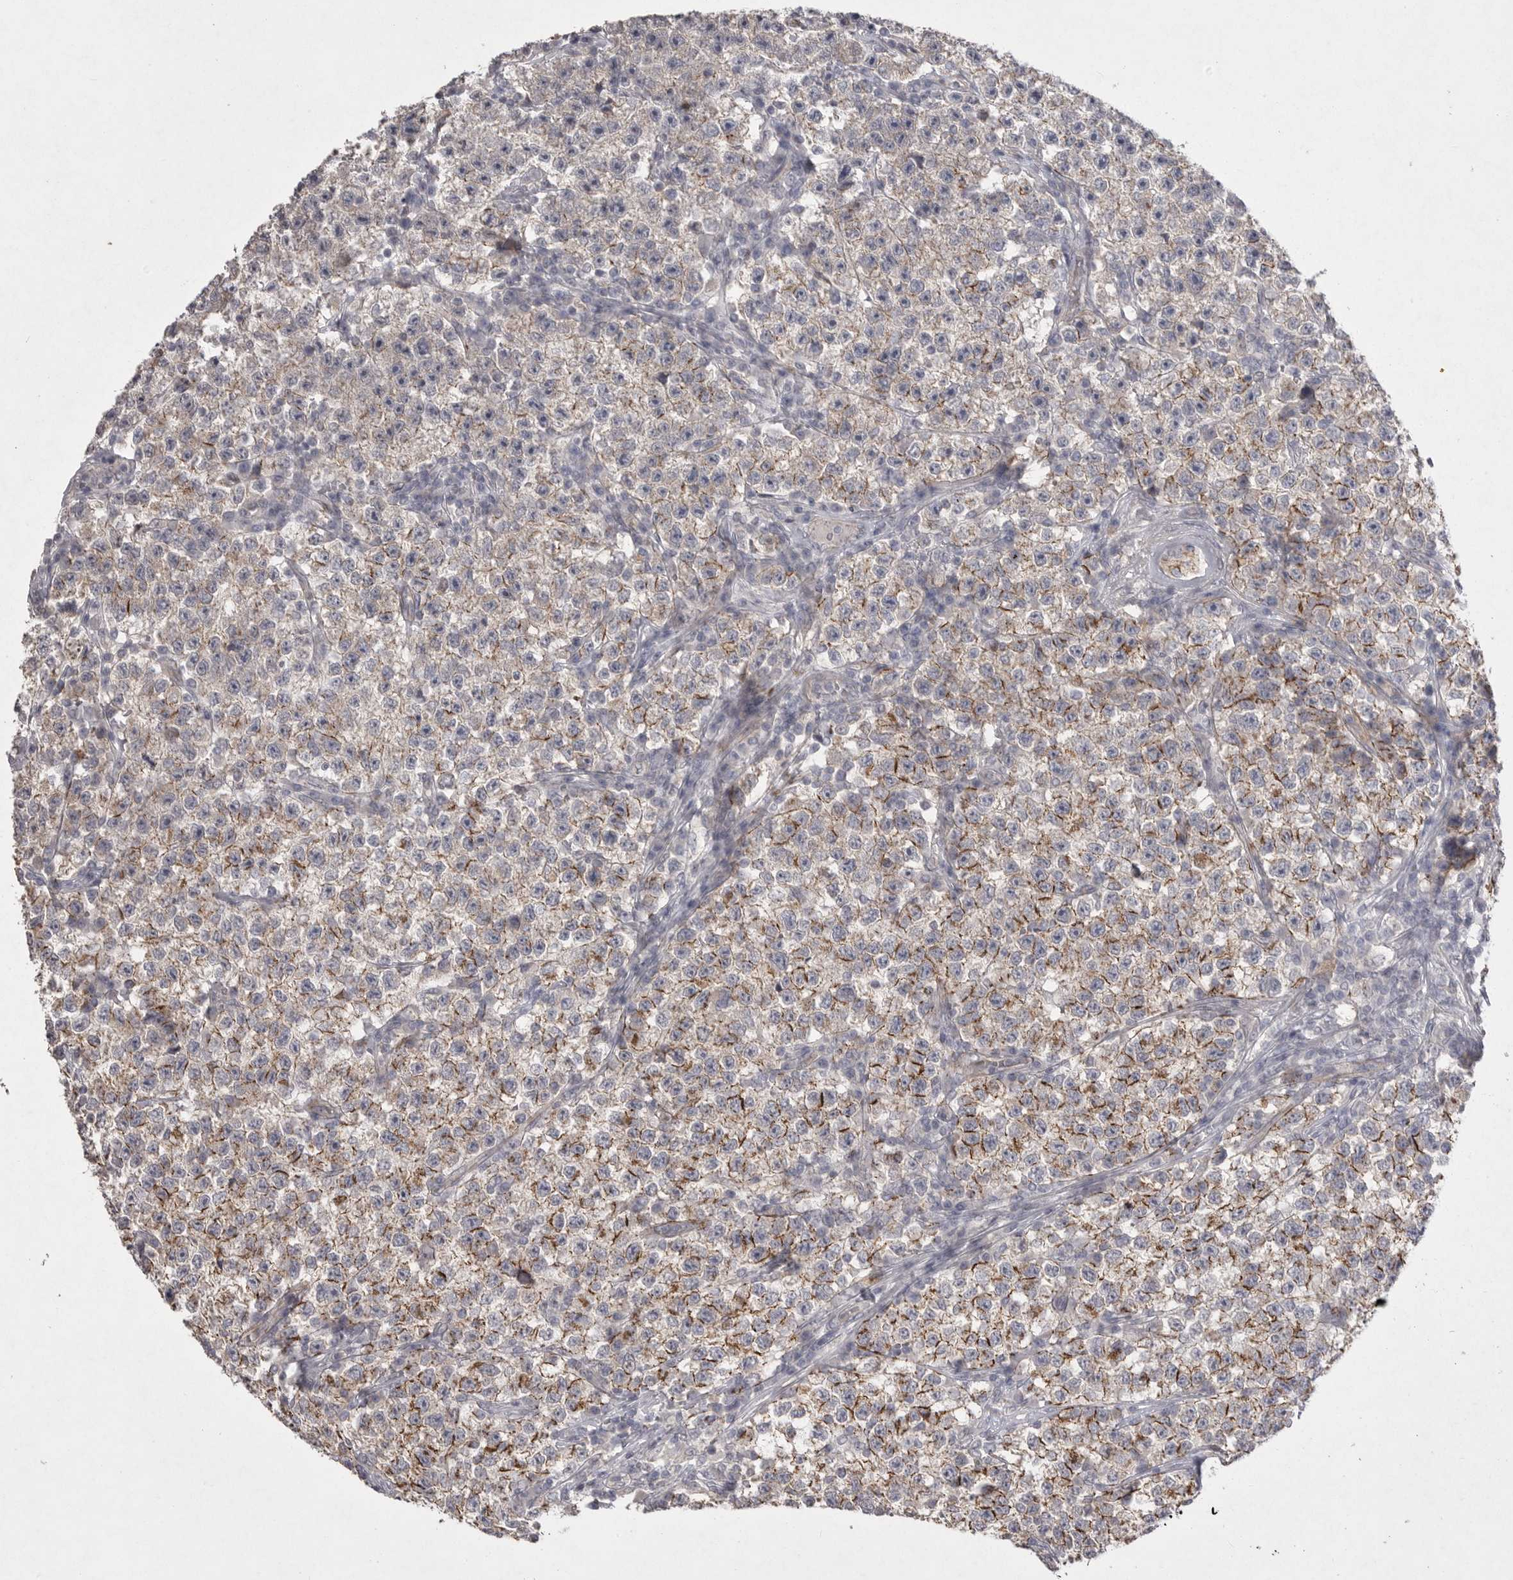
{"staining": {"intensity": "moderate", "quantity": "25%-75%", "location": "cytoplasmic/membranous"}, "tissue": "testis cancer", "cell_type": "Tumor cells", "image_type": "cancer", "snomed": [{"axis": "morphology", "description": "Seminoma, NOS"}, {"axis": "topography", "description": "Testis"}], "caption": "IHC (DAB (3,3'-diaminobenzidine)) staining of testis cancer (seminoma) demonstrates moderate cytoplasmic/membranous protein staining in about 25%-75% of tumor cells.", "gene": "VANGL2", "patient": {"sex": "male", "age": 22}}